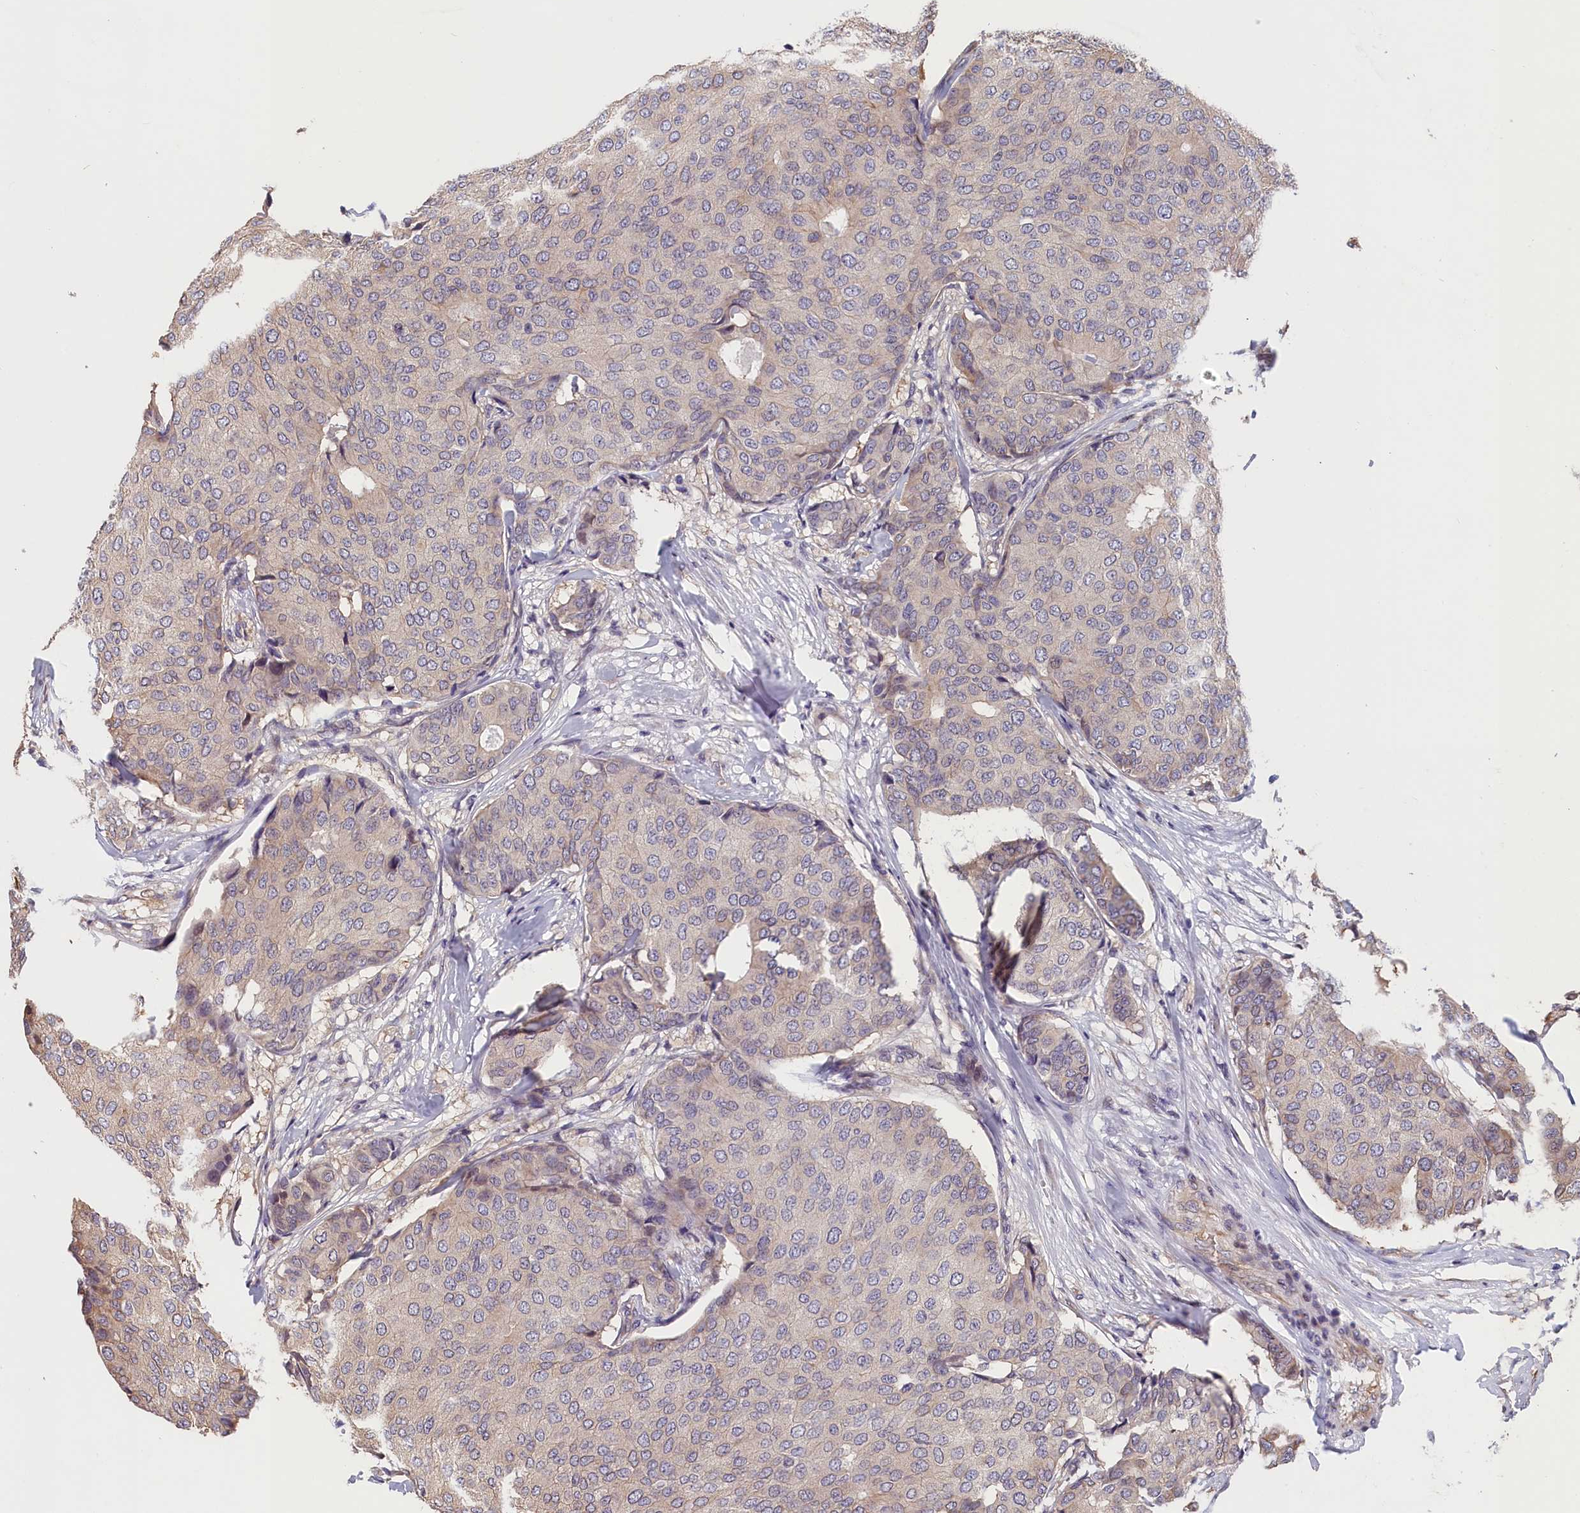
{"staining": {"intensity": "negative", "quantity": "none", "location": "none"}, "tissue": "breast cancer", "cell_type": "Tumor cells", "image_type": "cancer", "snomed": [{"axis": "morphology", "description": "Duct carcinoma"}, {"axis": "topography", "description": "Breast"}], "caption": "High power microscopy micrograph of an immunohistochemistry photomicrograph of breast cancer, revealing no significant expression in tumor cells.", "gene": "TMEM116", "patient": {"sex": "female", "age": 75}}